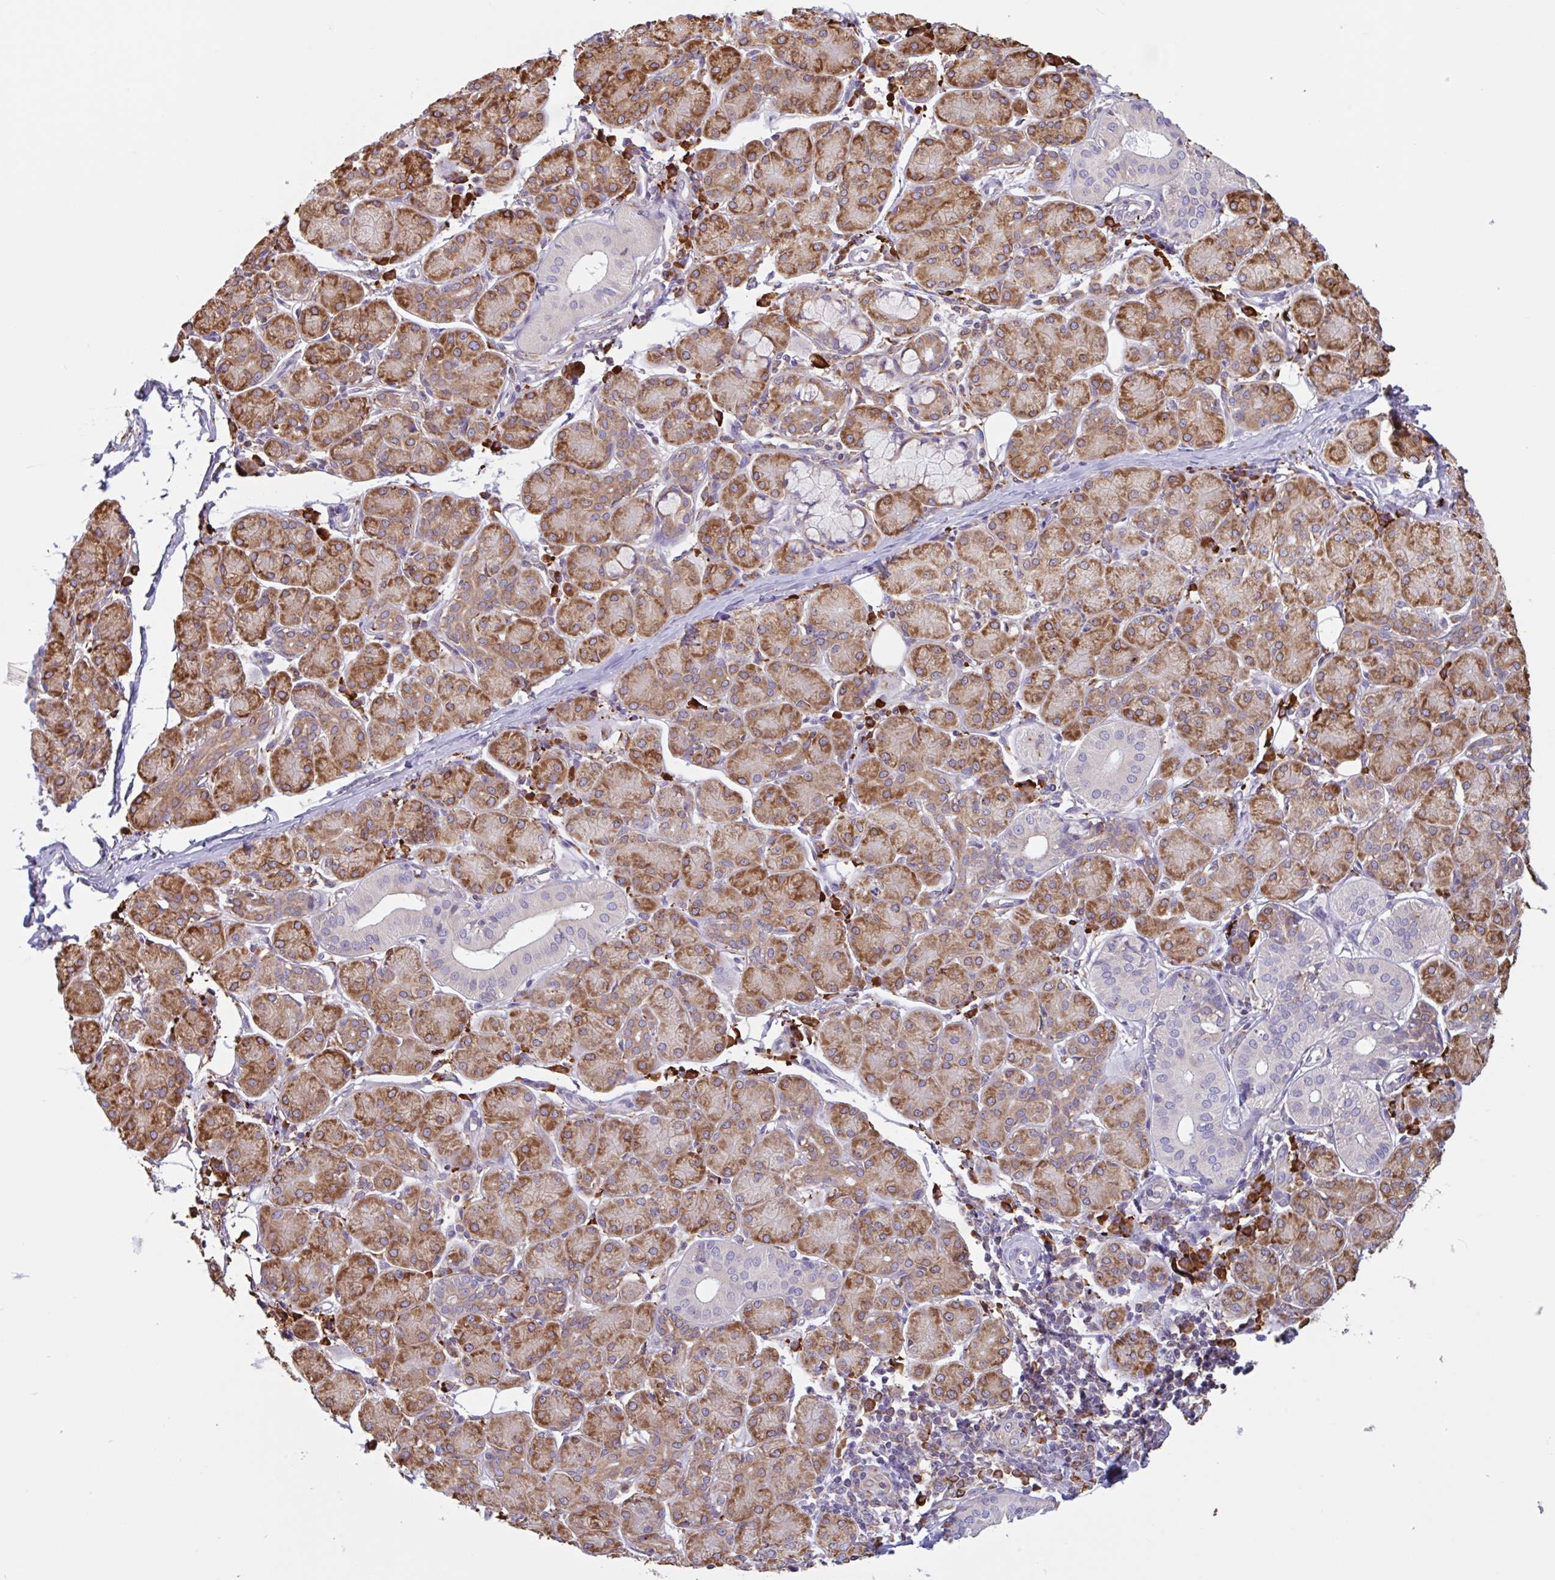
{"staining": {"intensity": "strong", "quantity": "25%-75%", "location": "cytoplasmic/membranous"}, "tissue": "salivary gland", "cell_type": "Glandular cells", "image_type": "normal", "snomed": [{"axis": "morphology", "description": "Normal tissue, NOS"}, {"axis": "morphology", "description": "Inflammation, NOS"}, {"axis": "topography", "description": "Lymph node"}, {"axis": "topography", "description": "Salivary gland"}], "caption": "The image reveals staining of benign salivary gland, revealing strong cytoplasmic/membranous protein staining (brown color) within glandular cells. (Stains: DAB in brown, nuclei in blue, Microscopy: brightfield microscopy at high magnification).", "gene": "DOK4", "patient": {"sex": "male", "age": 3}}